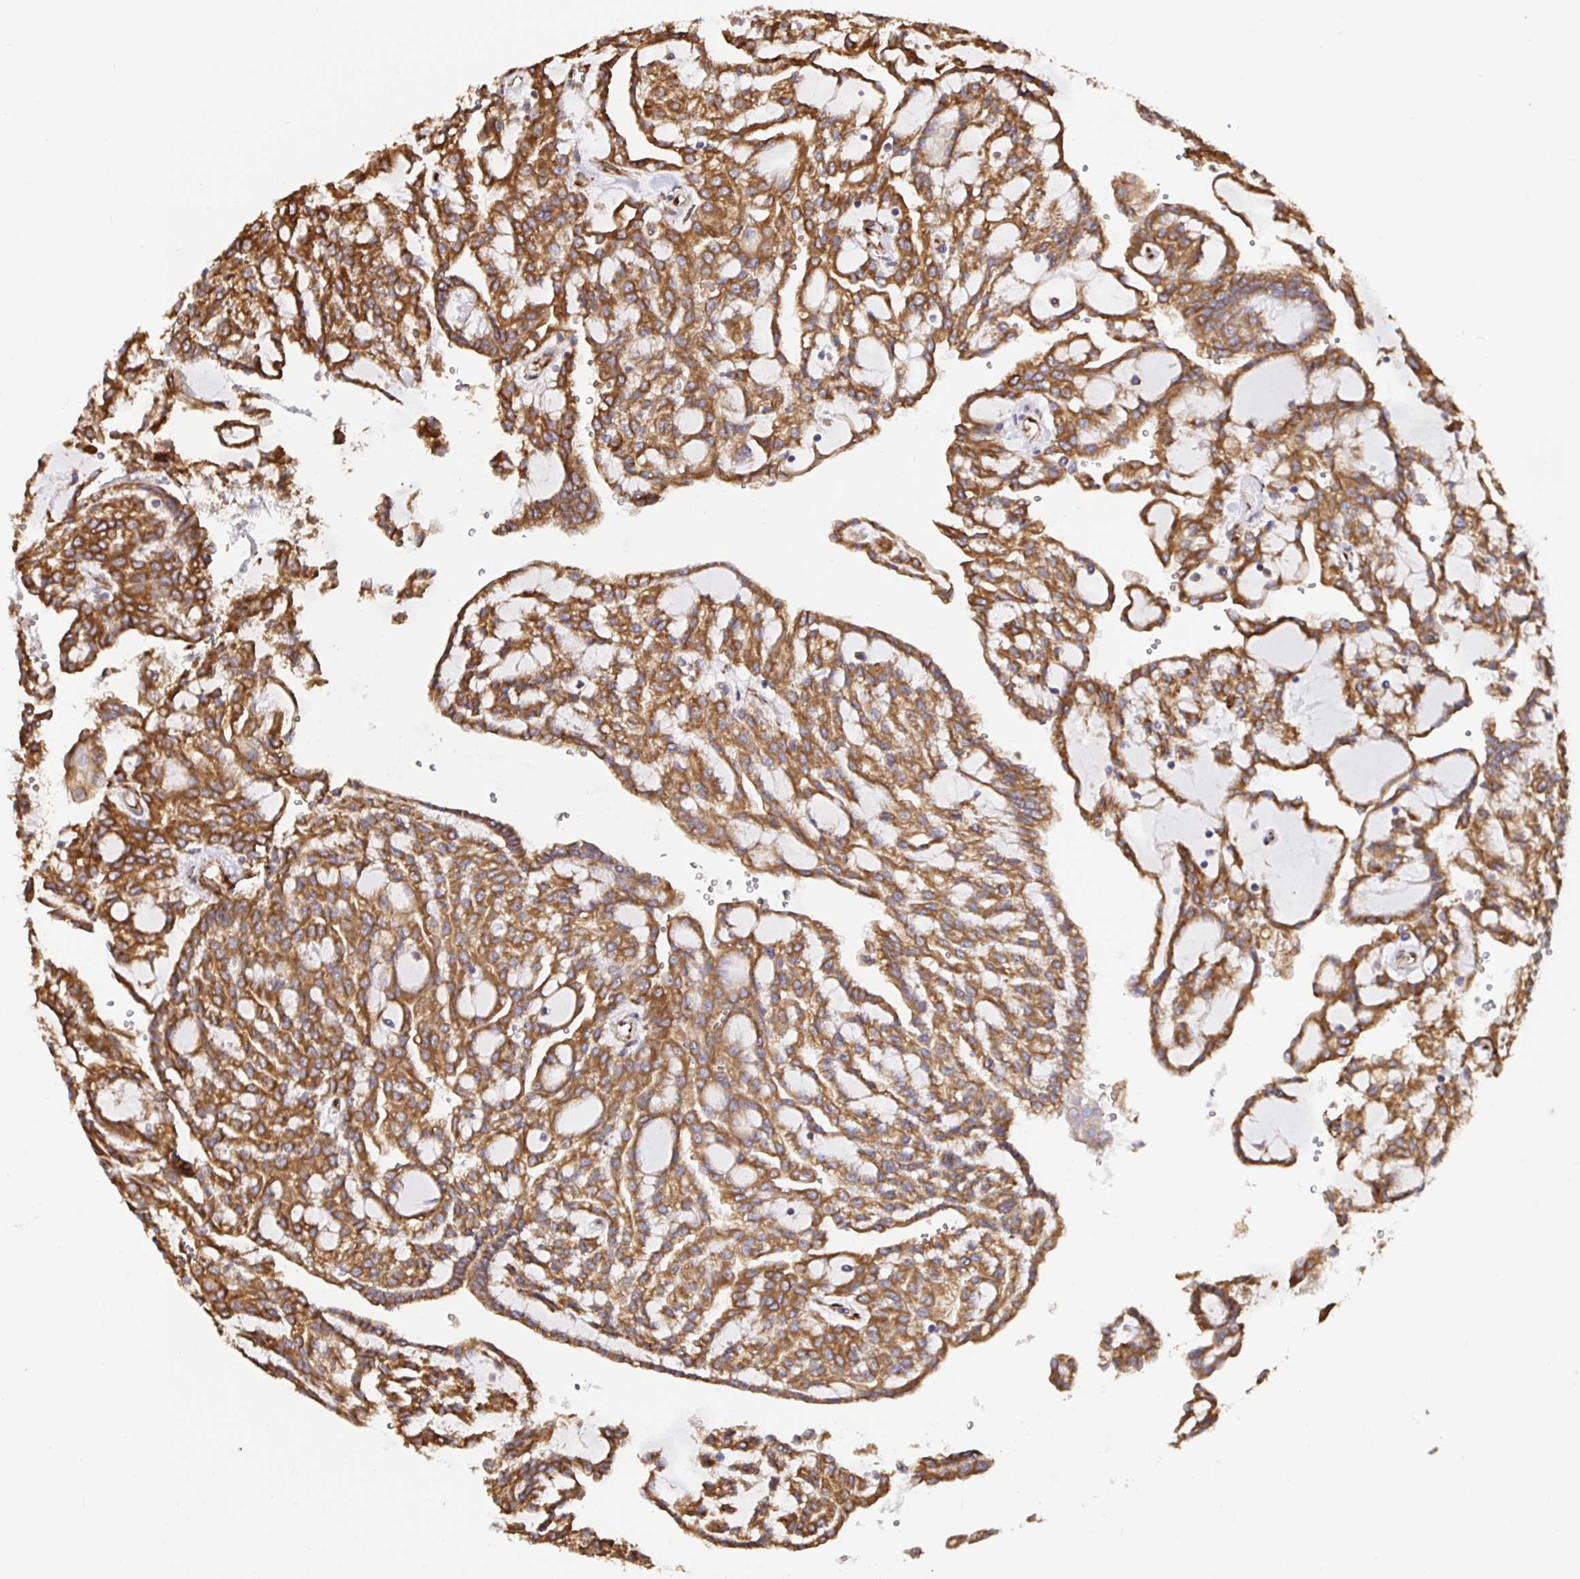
{"staining": {"intensity": "strong", "quantity": ">75%", "location": "cytoplasmic/membranous"}, "tissue": "renal cancer", "cell_type": "Tumor cells", "image_type": "cancer", "snomed": [{"axis": "morphology", "description": "Adenocarcinoma, NOS"}, {"axis": "topography", "description": "Kidney"}], "caption": "Renal adenocarcinoma tissue displays strong cytoplasmic/membranous staining in approximately >75% of tumor cells", "gene": "MAOA", "patient": {"sex": "male", "age": 63}}